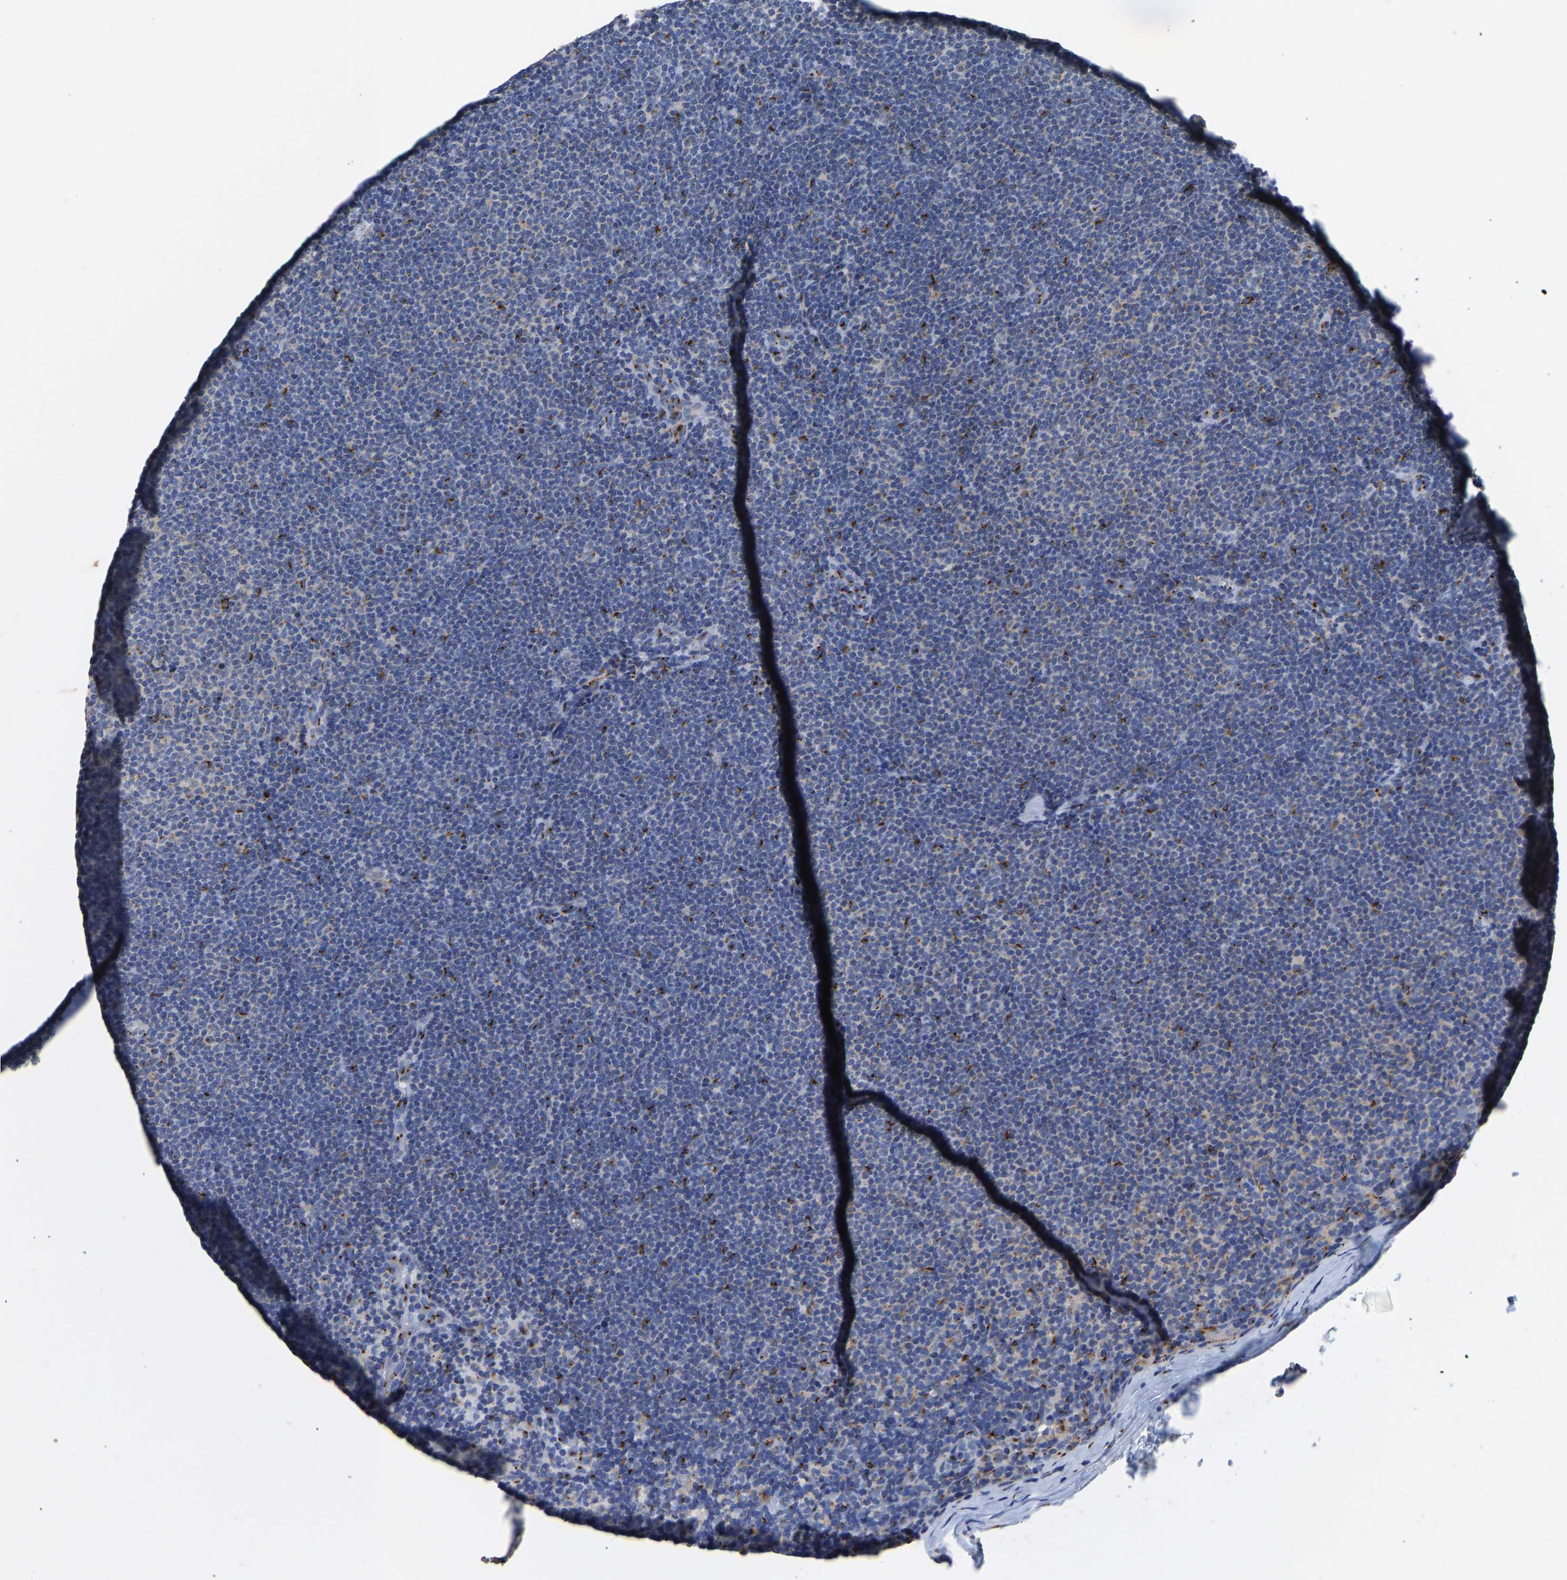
{"staining": {"intensity": "moderate", "quantity": "<25%", "location": "cytoplasmic/membranous"}, "tissue": "lymphoma", "cell_type": "Tumor cells", "image_type": "cancer", "snomed": [{"axis": "morphology", "description": "Malignant lymphoma, non-Hodgkin's type, Low grade"}, {"axis": "topography", "description": "Lymph node"}], "caption": "There is low levels of moderate cytoplasmic/membranous expression in tumor cells of malignant lymphoma, non-Hodgkin's type (low-grade), as demonstrated by immunohistochemical staining (brown color).", "gene": "TMEM87A", "patient": {"sex": "female", "age": 53}}